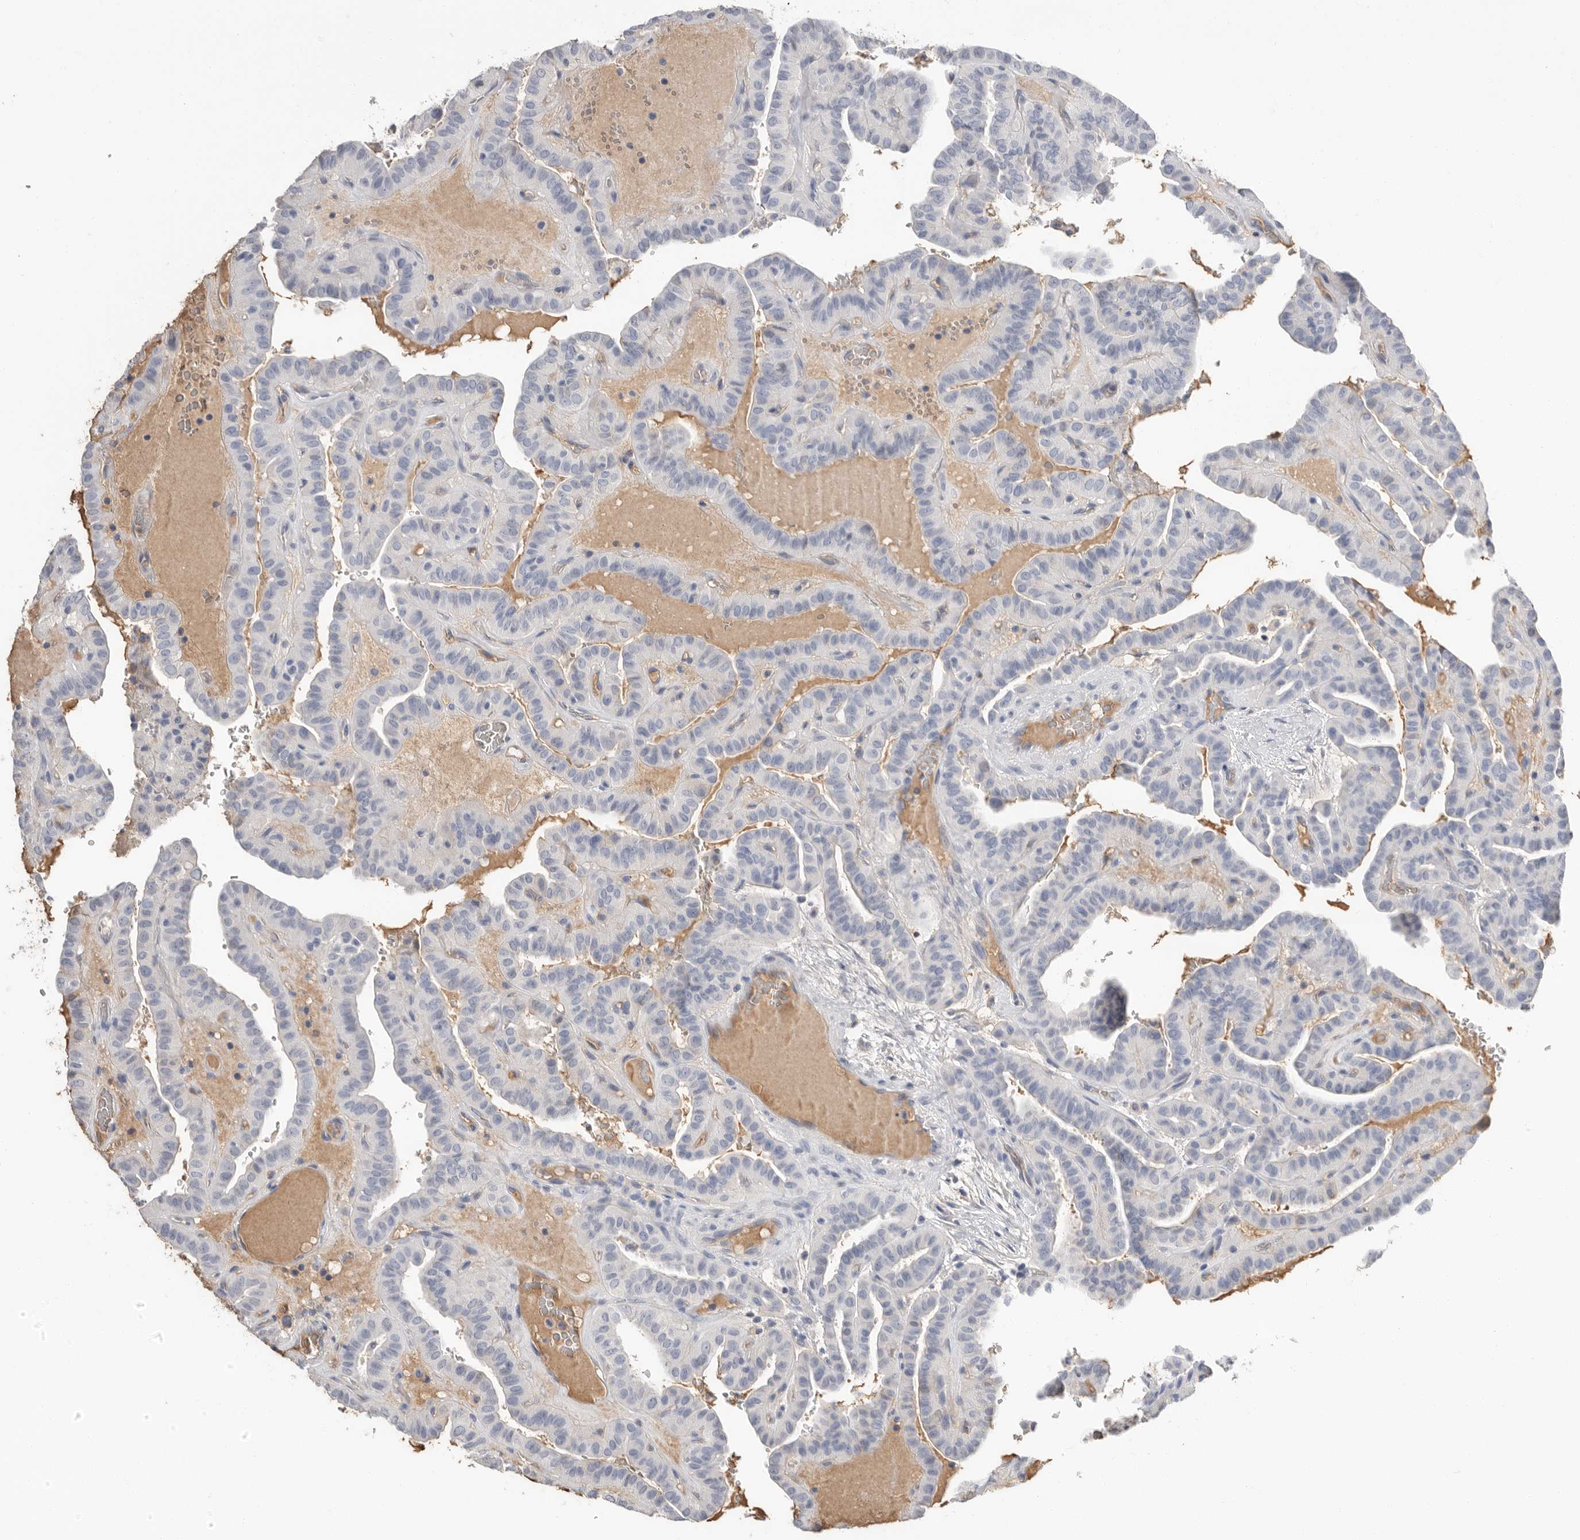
{"staining": {"intensity": "negative", "quantity": "none", "location": "none"}, "tissue": "thyroid cancer", "cell_type": "Tumor cells", "image_type": "cancer", "snomed": [{"axis": "morphology", "description": "Papillary adenocarcinoma, NOS"}, {"axis": "topography", "description": "Thyroid gland"}], "caption": "Image shows no significant protein positivity in tumor cells of thyroid papillary adenocarcinoma. Nuclei are stained in blue.", "gene": "APOA2", "patient": {"sex": "male", "age": 77}}